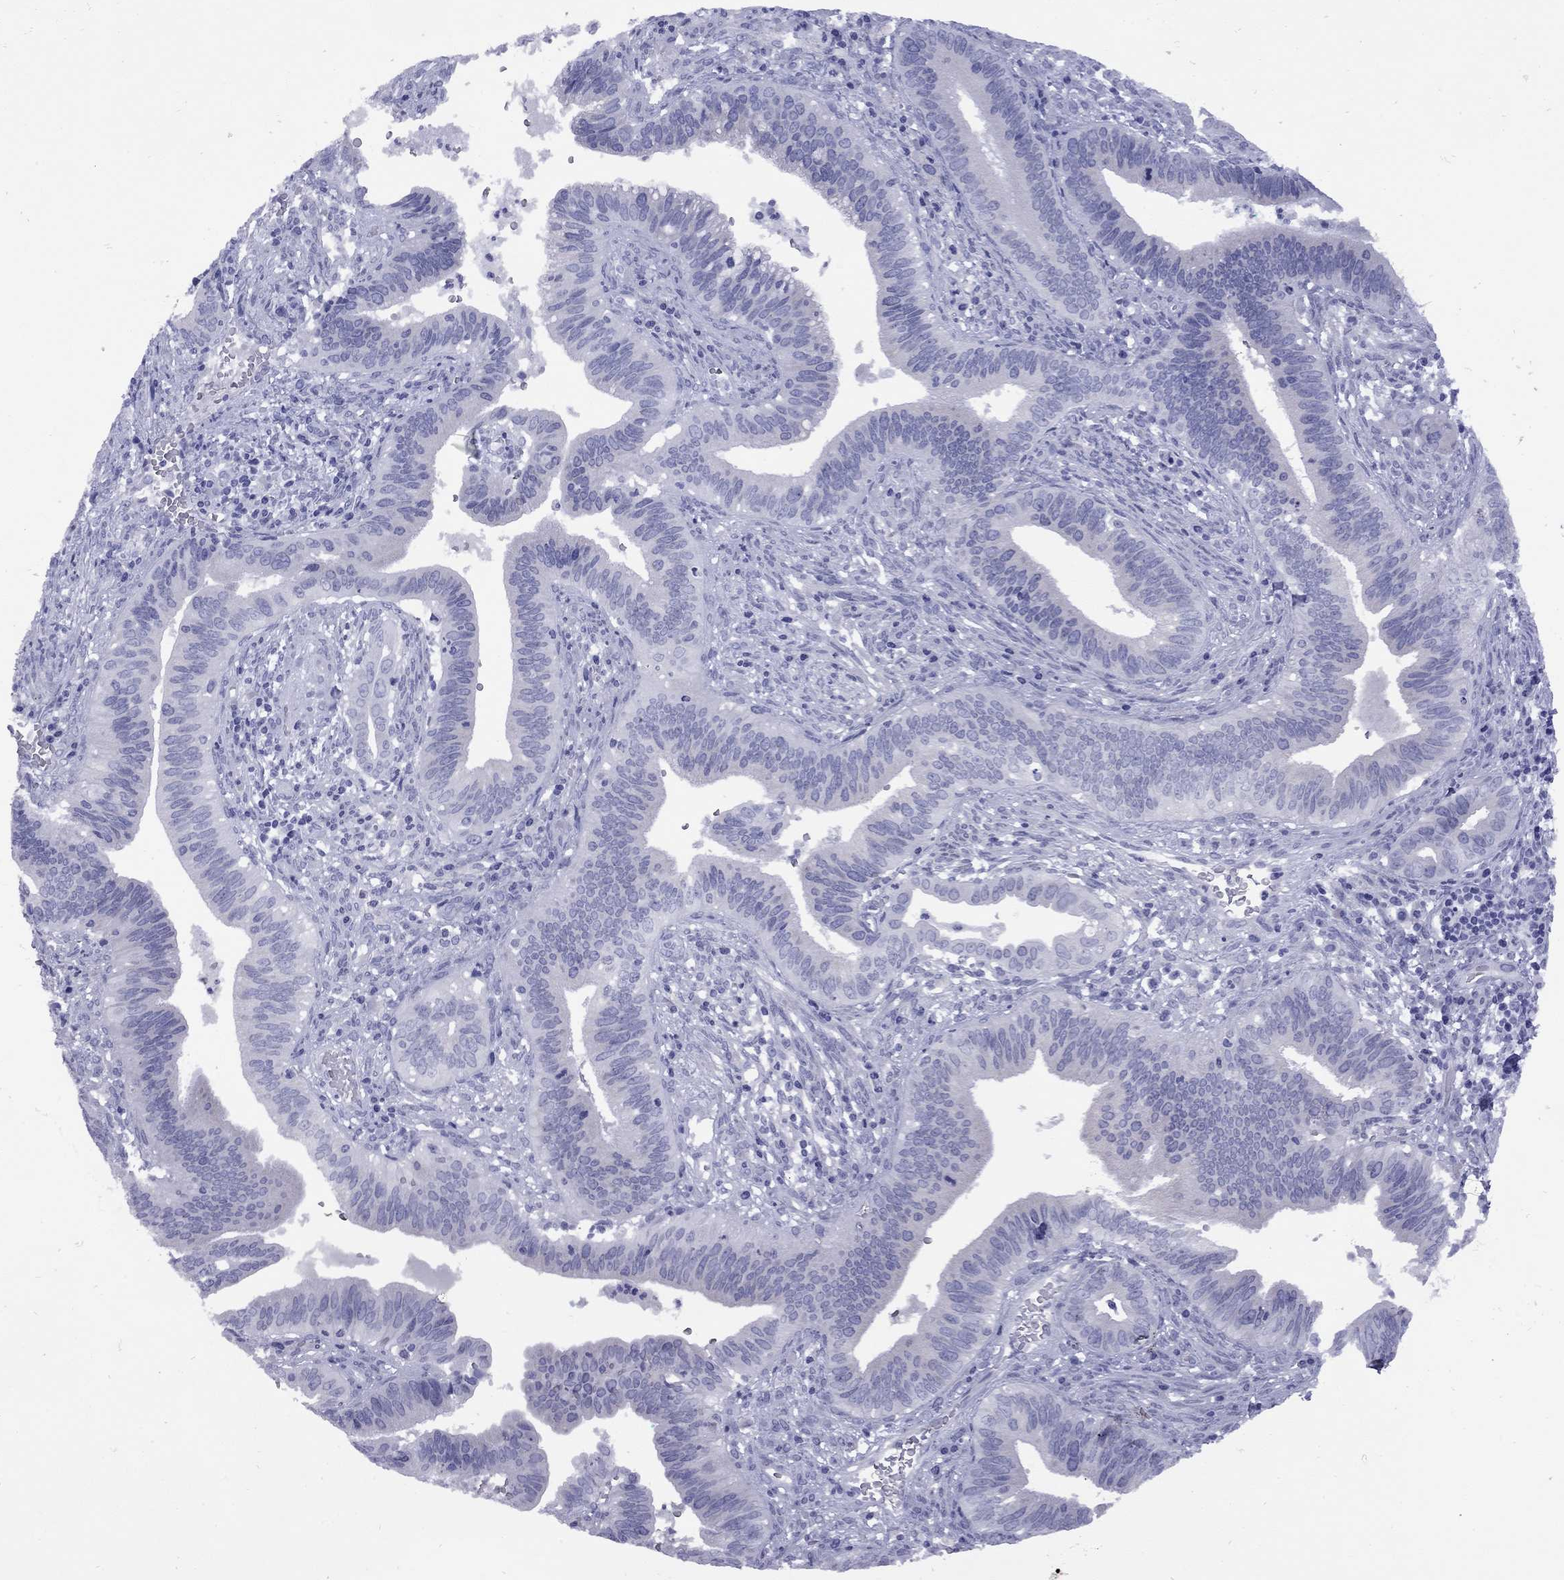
{"staining": {"intensity": "negative", "quantity": "none", "location": "none"}, "tissue": "cervical cancer", "cell_type": "Tumor cells", "image_type": "cancer", "snomed": [{"axis": "morphology", "description": "Adenocarcinoma, NOS"}, {"axis": "topography", "description": "Cervix"}], "caption": "This is a micrograph of immunohistochemistry staining of cervical cancer (adenocarcinoma), which shows no positivity in tumor cells.", "gene": "EPPIN", "patient": {"sex": "female", "age": 42}}